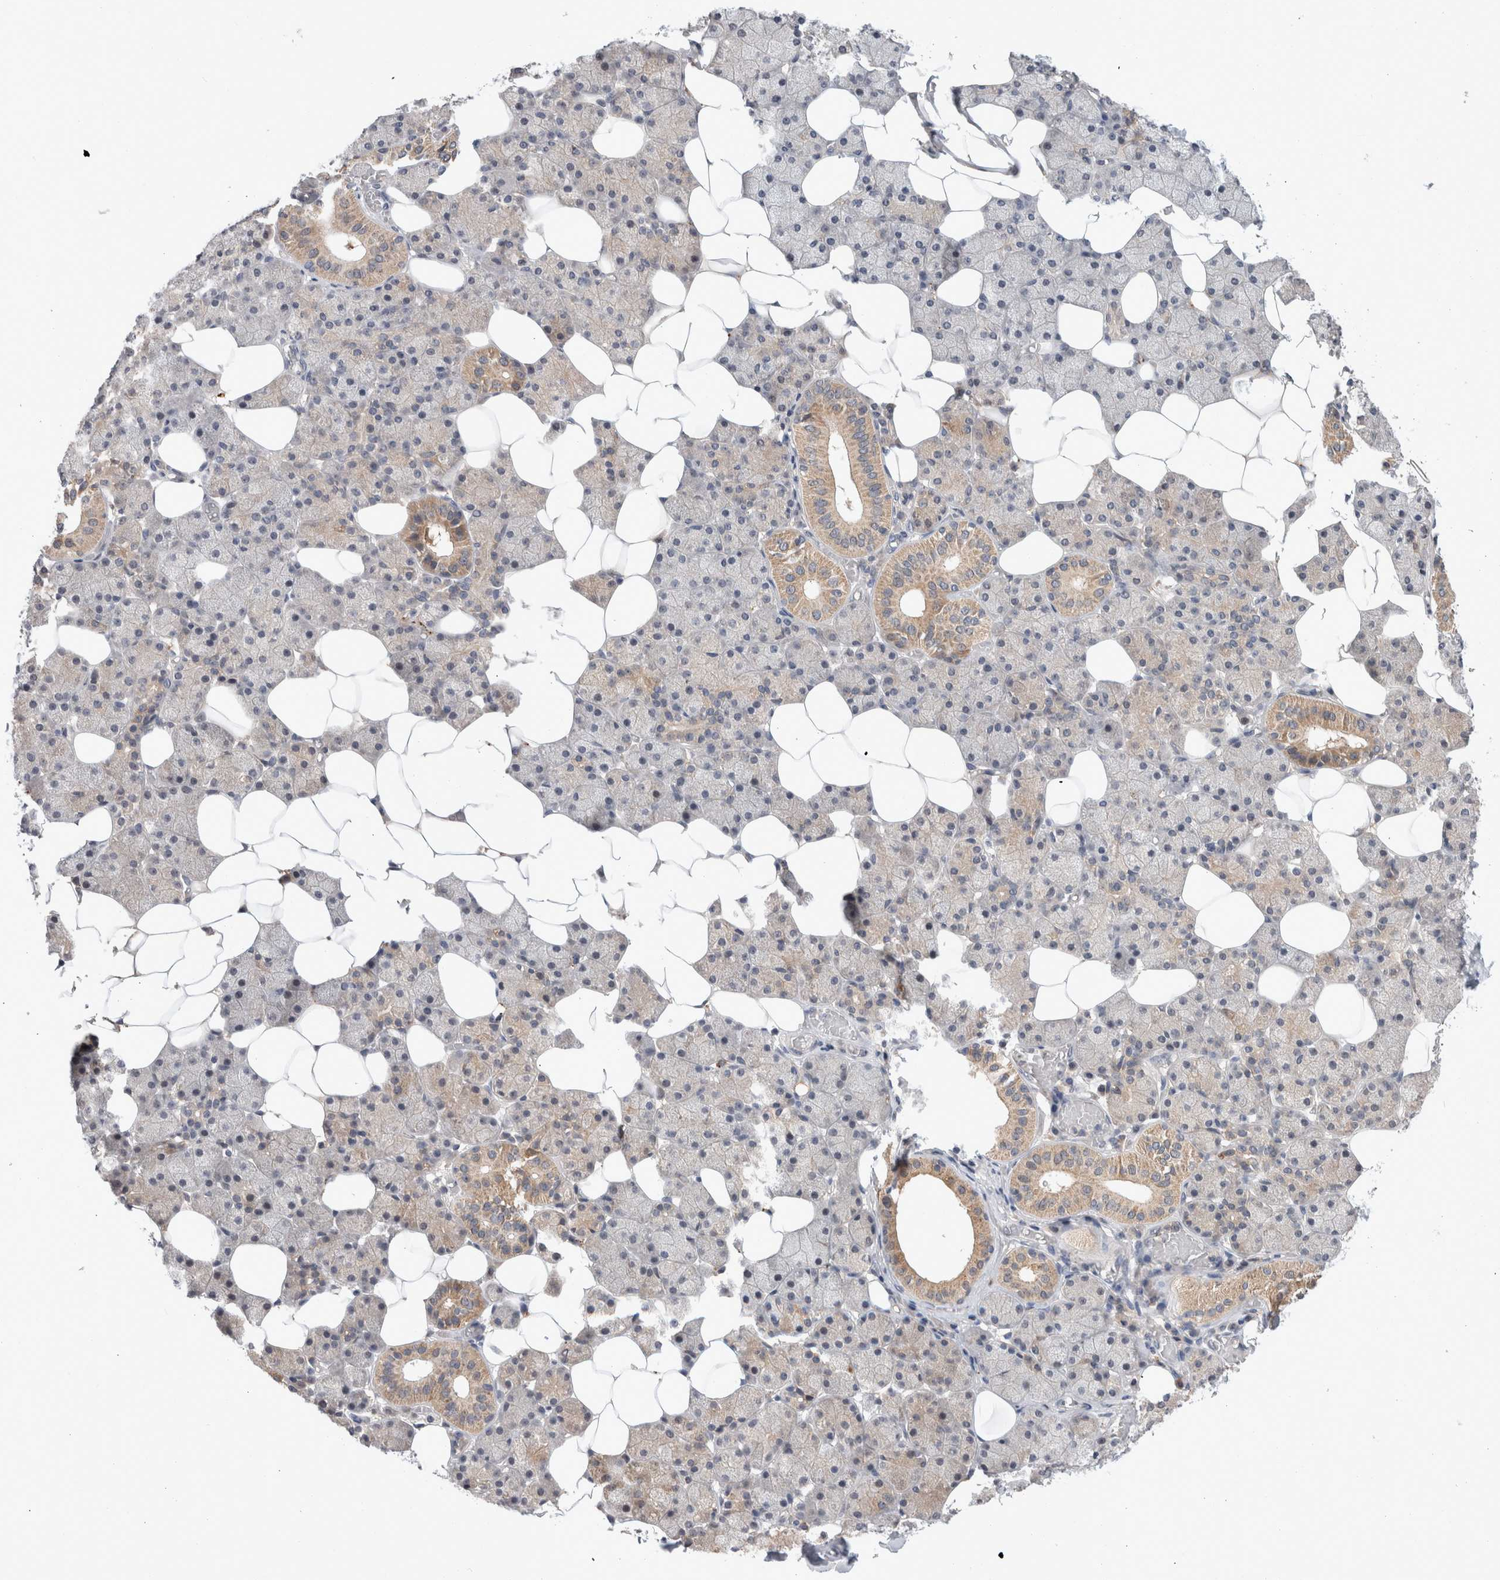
{"staining": {"intensity": "moderate", "quantity": "25%-75%", "location": "cytoplasmic/membranous"}, "tissue": "salivary gland", "cell_type": "Glandular cells", "image_type": "normal", "snomed": [{"axis": "morphology", "description": "Normal tissue, NOS"}, {"axis": "topography", "description": "Salivary gland"}], "caption": "Glandular cells show medium levels of moderate cytoplasmic/membranous staining in approximately 25%-75% of cells in unremarkable human salivary gland. (DAB IHC, brown staining for protein, blue staining for nuclei).", "gene": "MRPL37", "patient": {"sex": "female", "age": 33}}